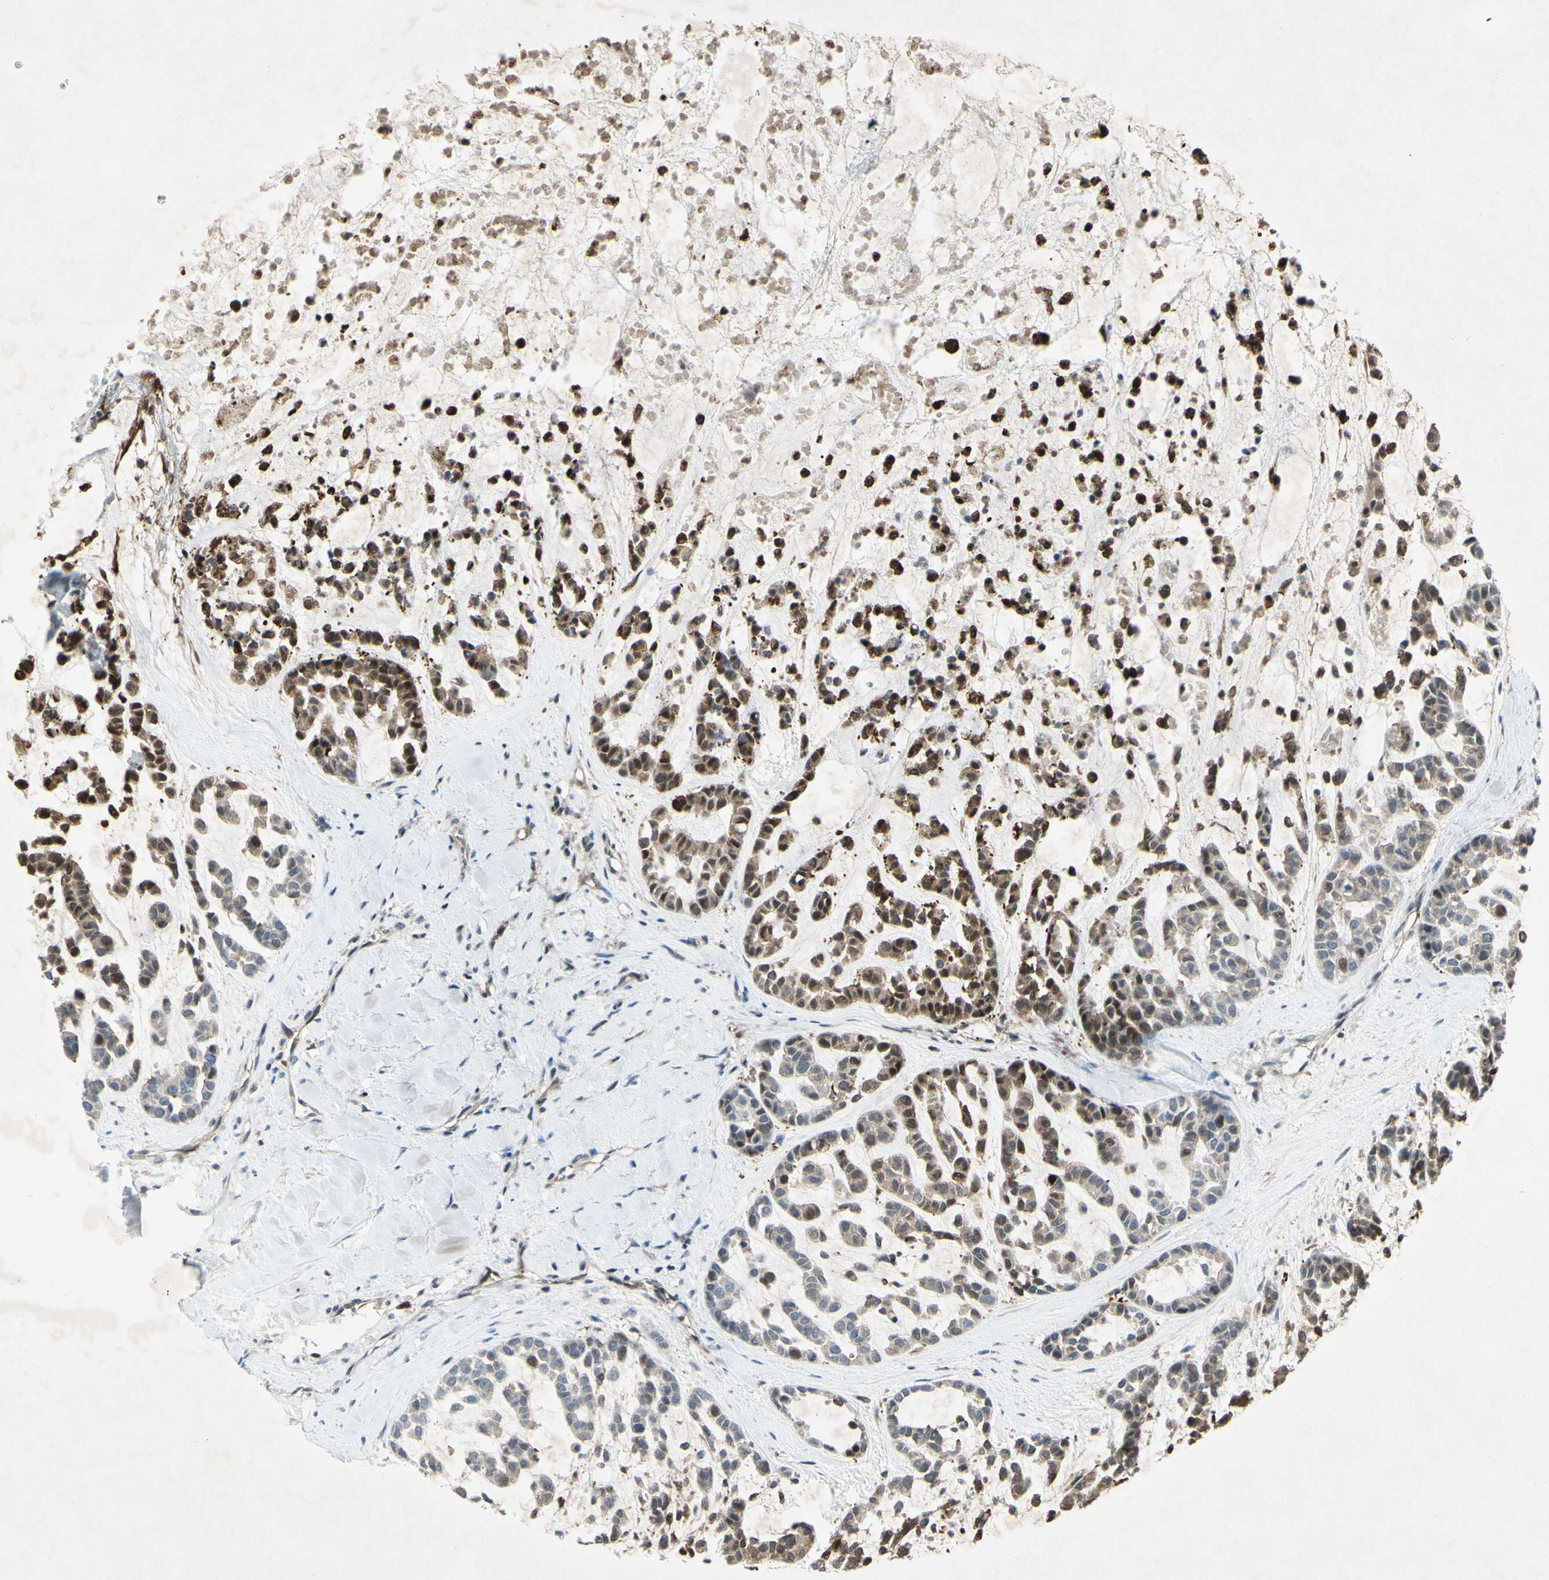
{"staining": {"intensity": "strong", "quantity": "25%-75%", "location": "cytoplasmic/membranous,nuclear"}, "tissue": "head and neck cancer", "cell_type": "Tumor cells", "image_type": "cancer", "snomed": [{"axis": "morphology", "description": "Adenocarcinoma, NOS"}, {"axis": "morphology", "description": "Adenoma, NOS"}, {"axis": "topography", "description": "Head-Neck"}], "caption": "Protein expression analysis of head and neck cancer demonstrates strong cytoplasmic/membranous and nuclear staining in about 25%-75% of tumor cells.", "gene": "C1orf159", "patient": {"sex": "female", "age": 55}}